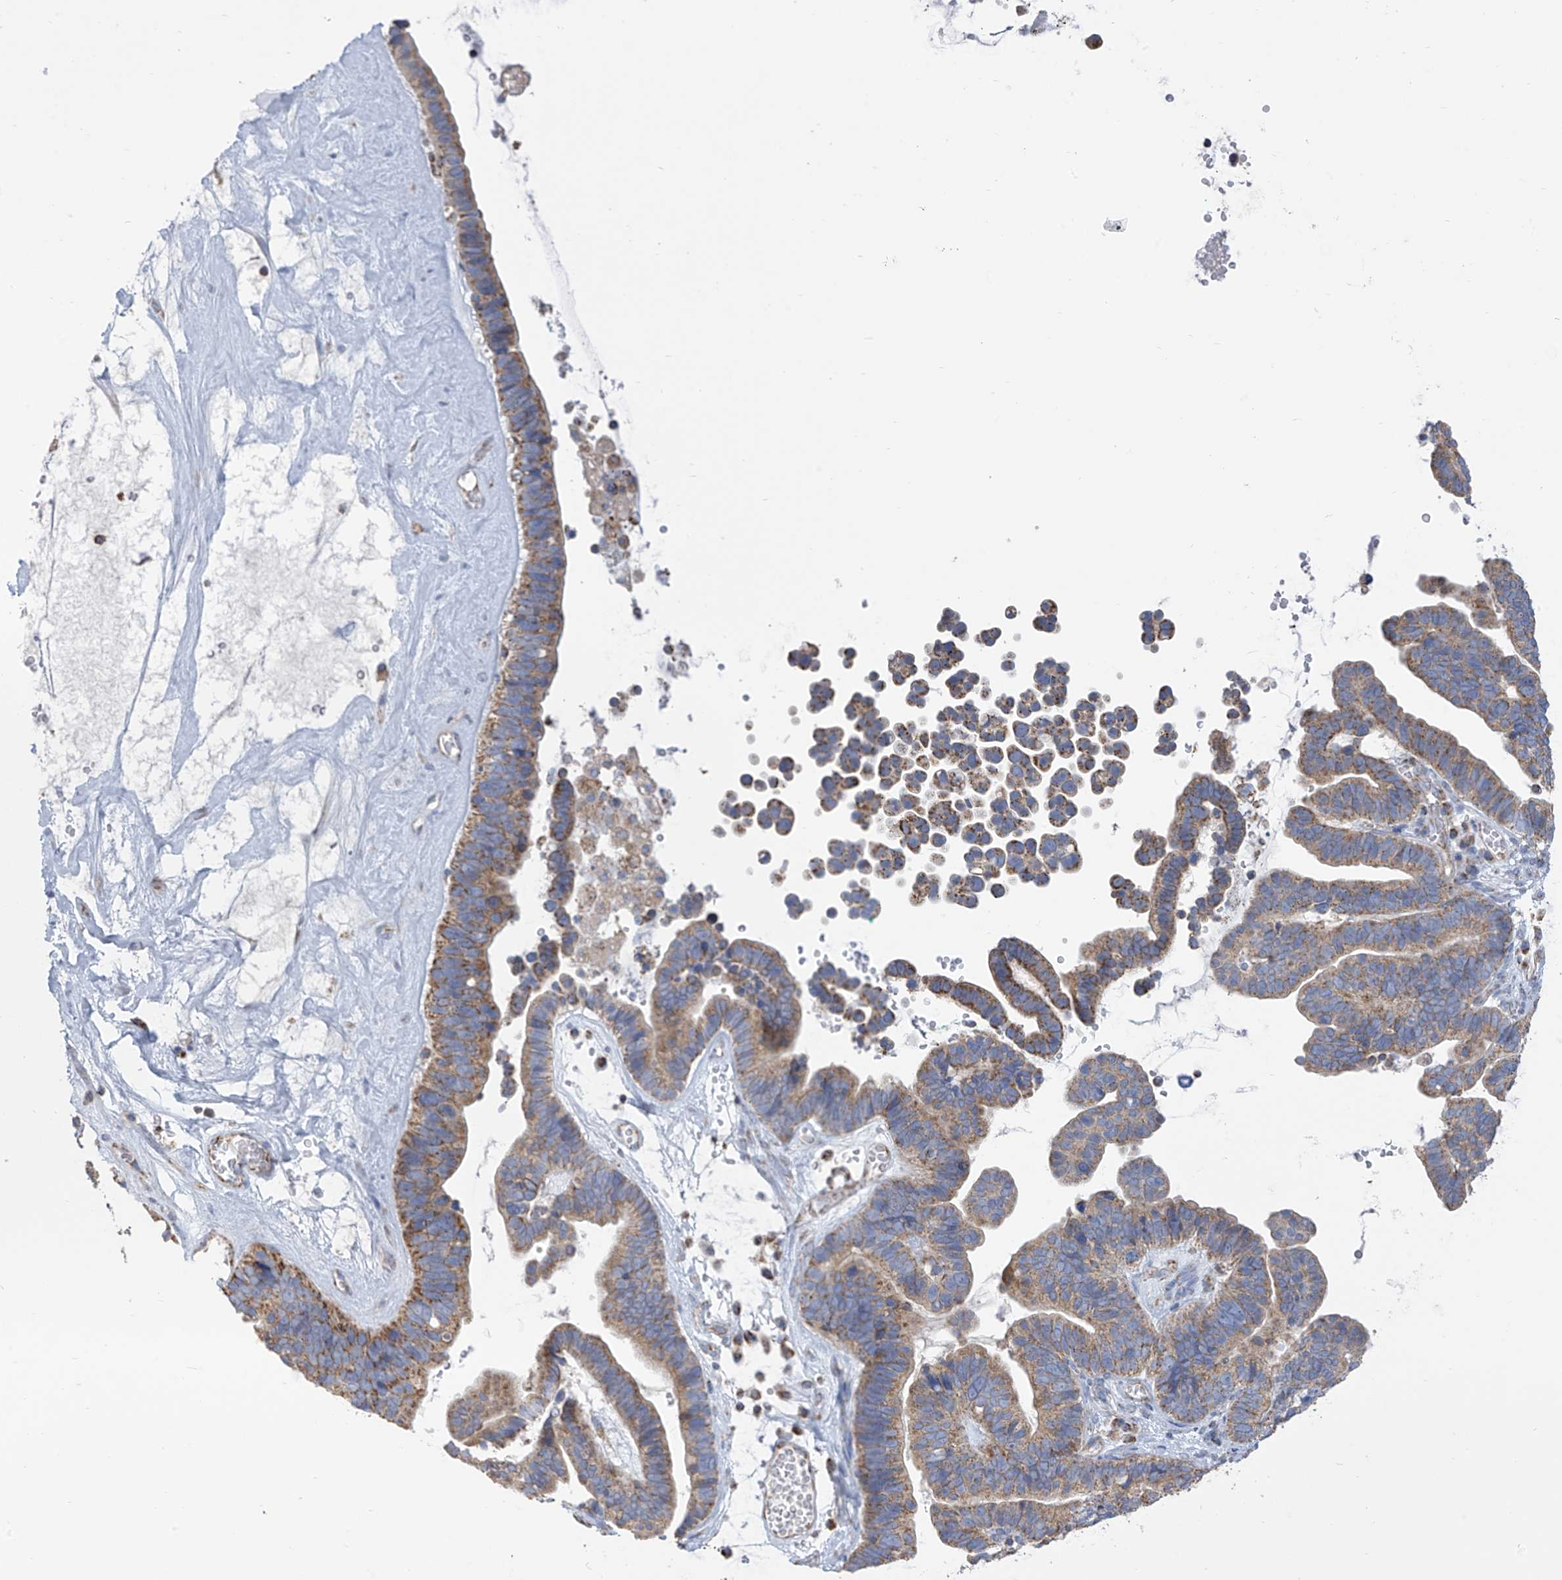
{"staining": {"intensity": "moderate", "quantity": ">75%", "location": "cytoplasmic/membranous"}, "tissue": "ovarian cancer", "cell_type": "Tumor cells", "image_type": "cancer", "snomed": [{"axis": "morphology", "description": "Cystadenocarcinoma, serous, NOS"}, {"axis": "topography", "description": "Ovary"}], "caption": "A brown stain shows moderate cytoplasmic/membranous staining of a protein in human ovarian cancer tumor cells.", "gene": "PNPT1", "patient": {"sex": "female", "age": 56}}